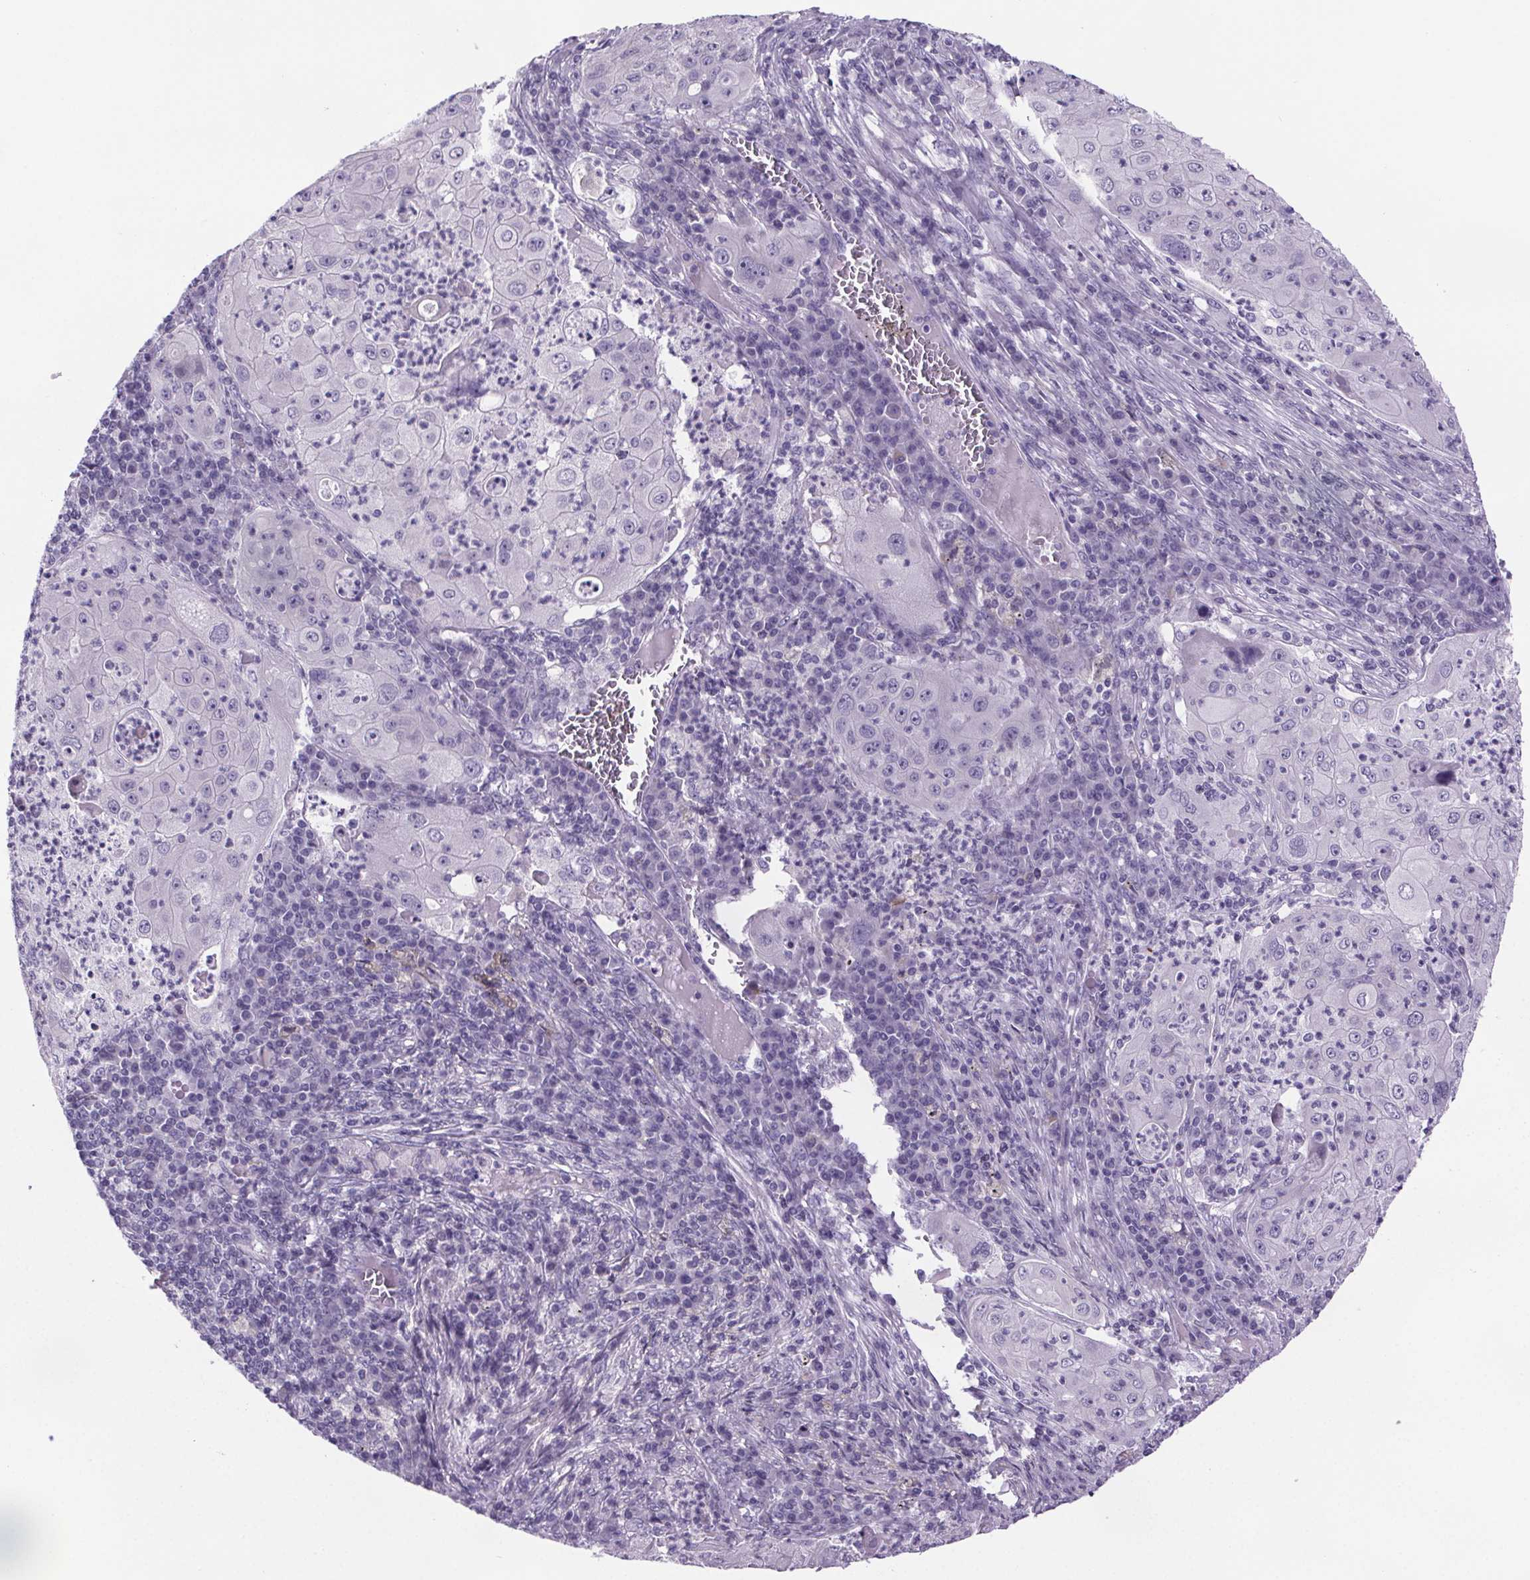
{"staining": {"intensity": "negative", "quantity": "none", "location": "none"}, "tissue": "lung cancer", "cell_type": "Tumor cells", "image_type": "cancer", "snomed": [{"axis": "morphology", "description": "Squamous cell carcinoma, NOS"}, {"axis": "topography", "description": "Lung"}], "caption": "This micrograph is of lung squamous cell carcinoma stained with immunohistochemistry to label a protein in brown with the nuclei are counter-stained blue. There is no positivity in tumor cells.", "gene": "CUBN", "patient": {"sex": "female", "age": 59}}